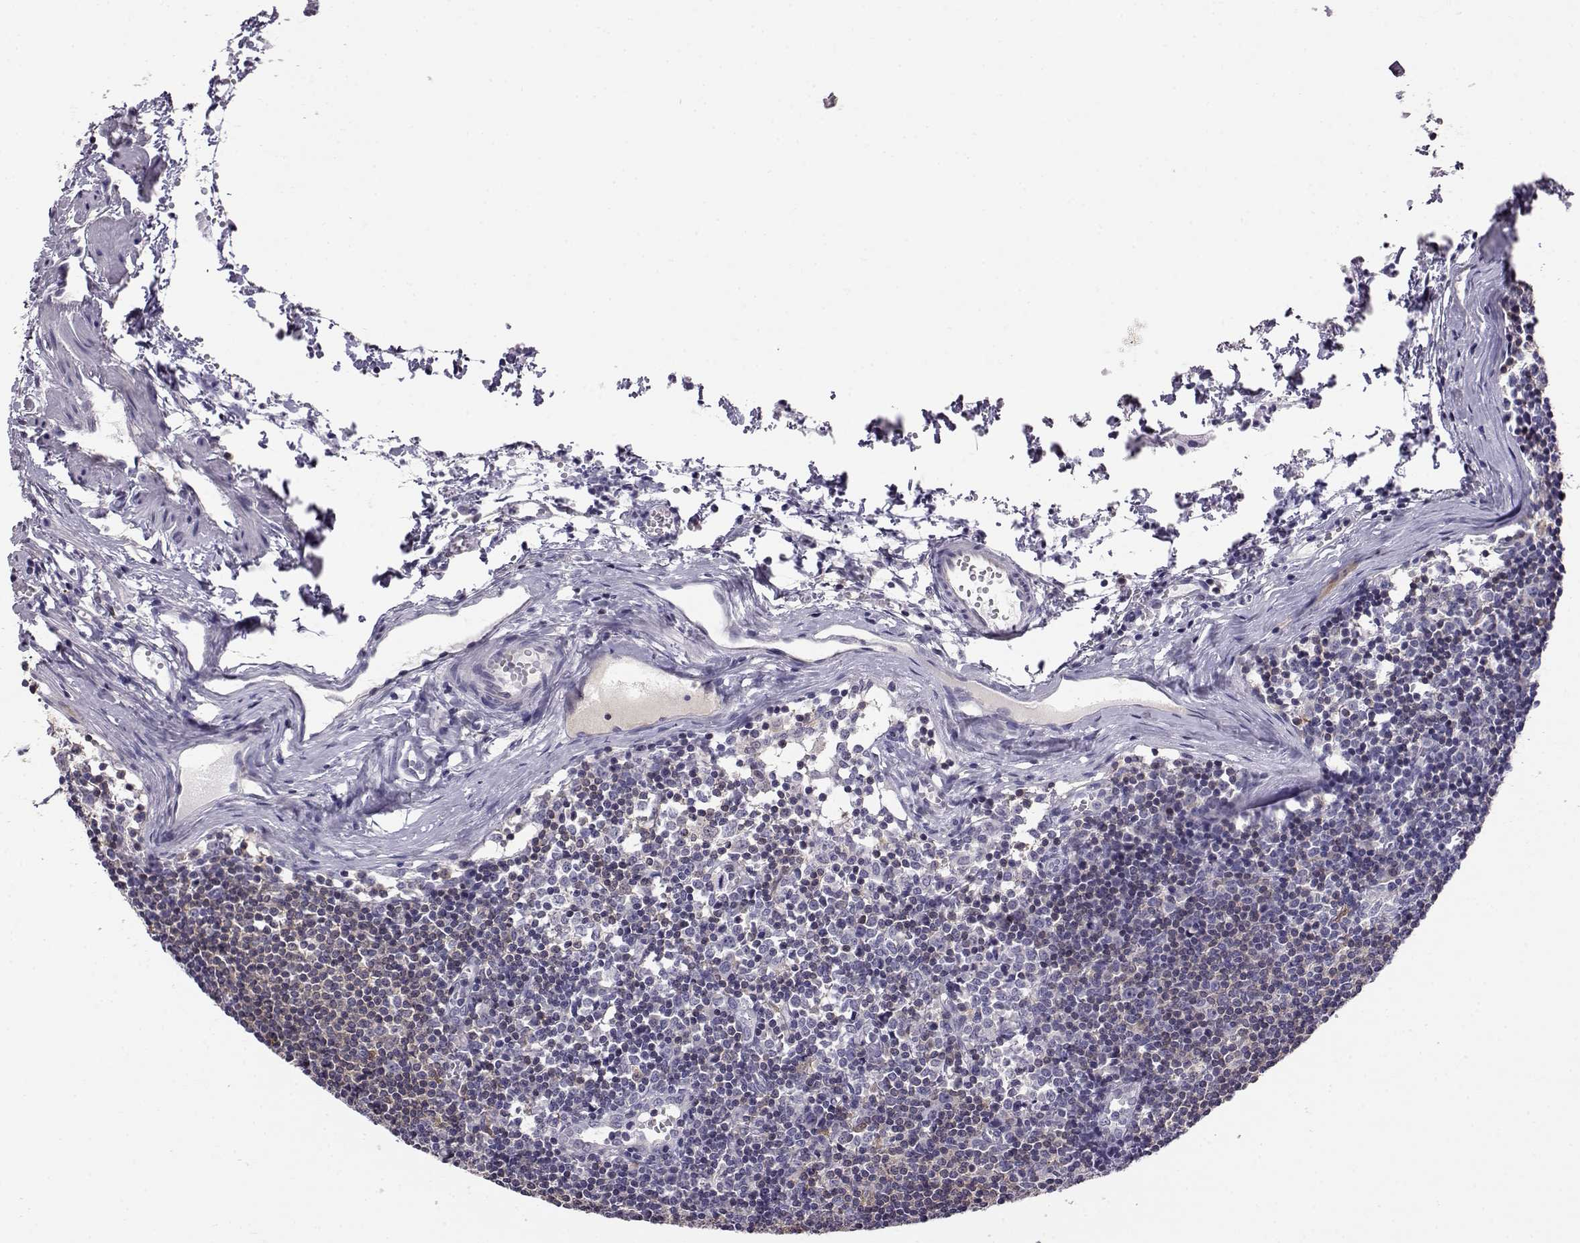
{"staining": {"intensity": "weak", "quantity": "<25%", "location": "cytoplasmic/membranous"}, "tissue": "lymph node", "cell_type": "Germinal center cells", "image_type": "normal", "snomed": [{"axis": "morphology", "description": "Normal tissue, NOS"}, {"axis": "topography", "description": "Lymph node"}], "caption": "This image is of benign lymph node stained with IHC to label a protein in brown with the nuclei are counter-stained blue. There is no expression in germinal center cells.", "gene": "AKR1B1", "patient": {"sex": "female", "age": 52}}